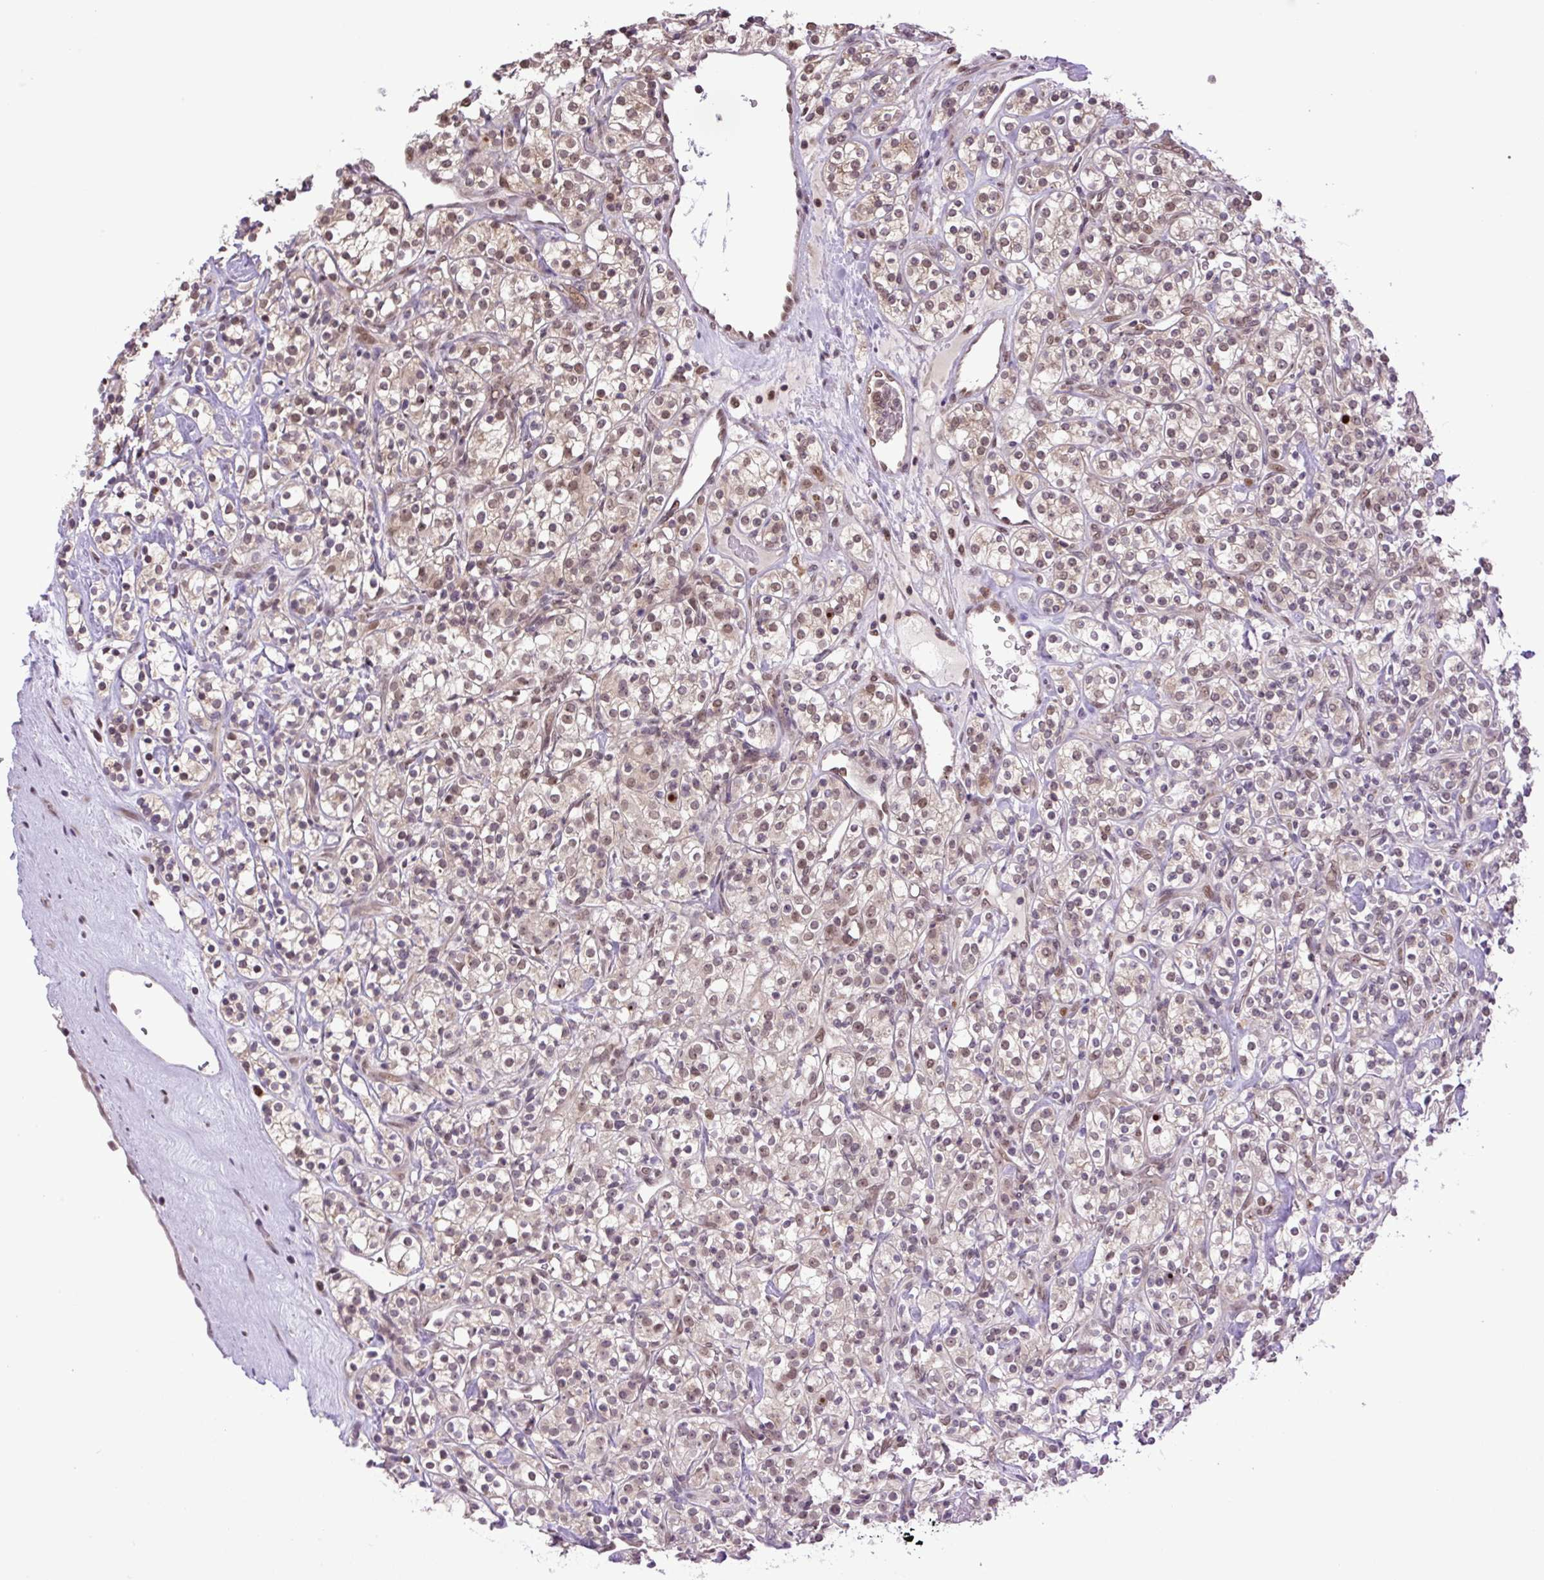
{"staining": {"intensity": "weak", "quantity": ">75%", "location": "nuclear"}, "tissue": "renal cancer", "cell_type": "Tumor cells", "image_type": "cancer", "snomed": [{"axis": "morphology", "description": "Adenocarcinoma, NOS"}, {"axis": "topography", "description": "Kidney"}], "caption": "Protein expression analysis of renal cancer (adenocarcinoma) demonstrates weak nuclear positivity in about >75% of tumor cells. (DAB = brown stain, brightfield microscopy at high magnification).", "gene": "KPNA1", "patient": {"sex": "male", "age": 77}}